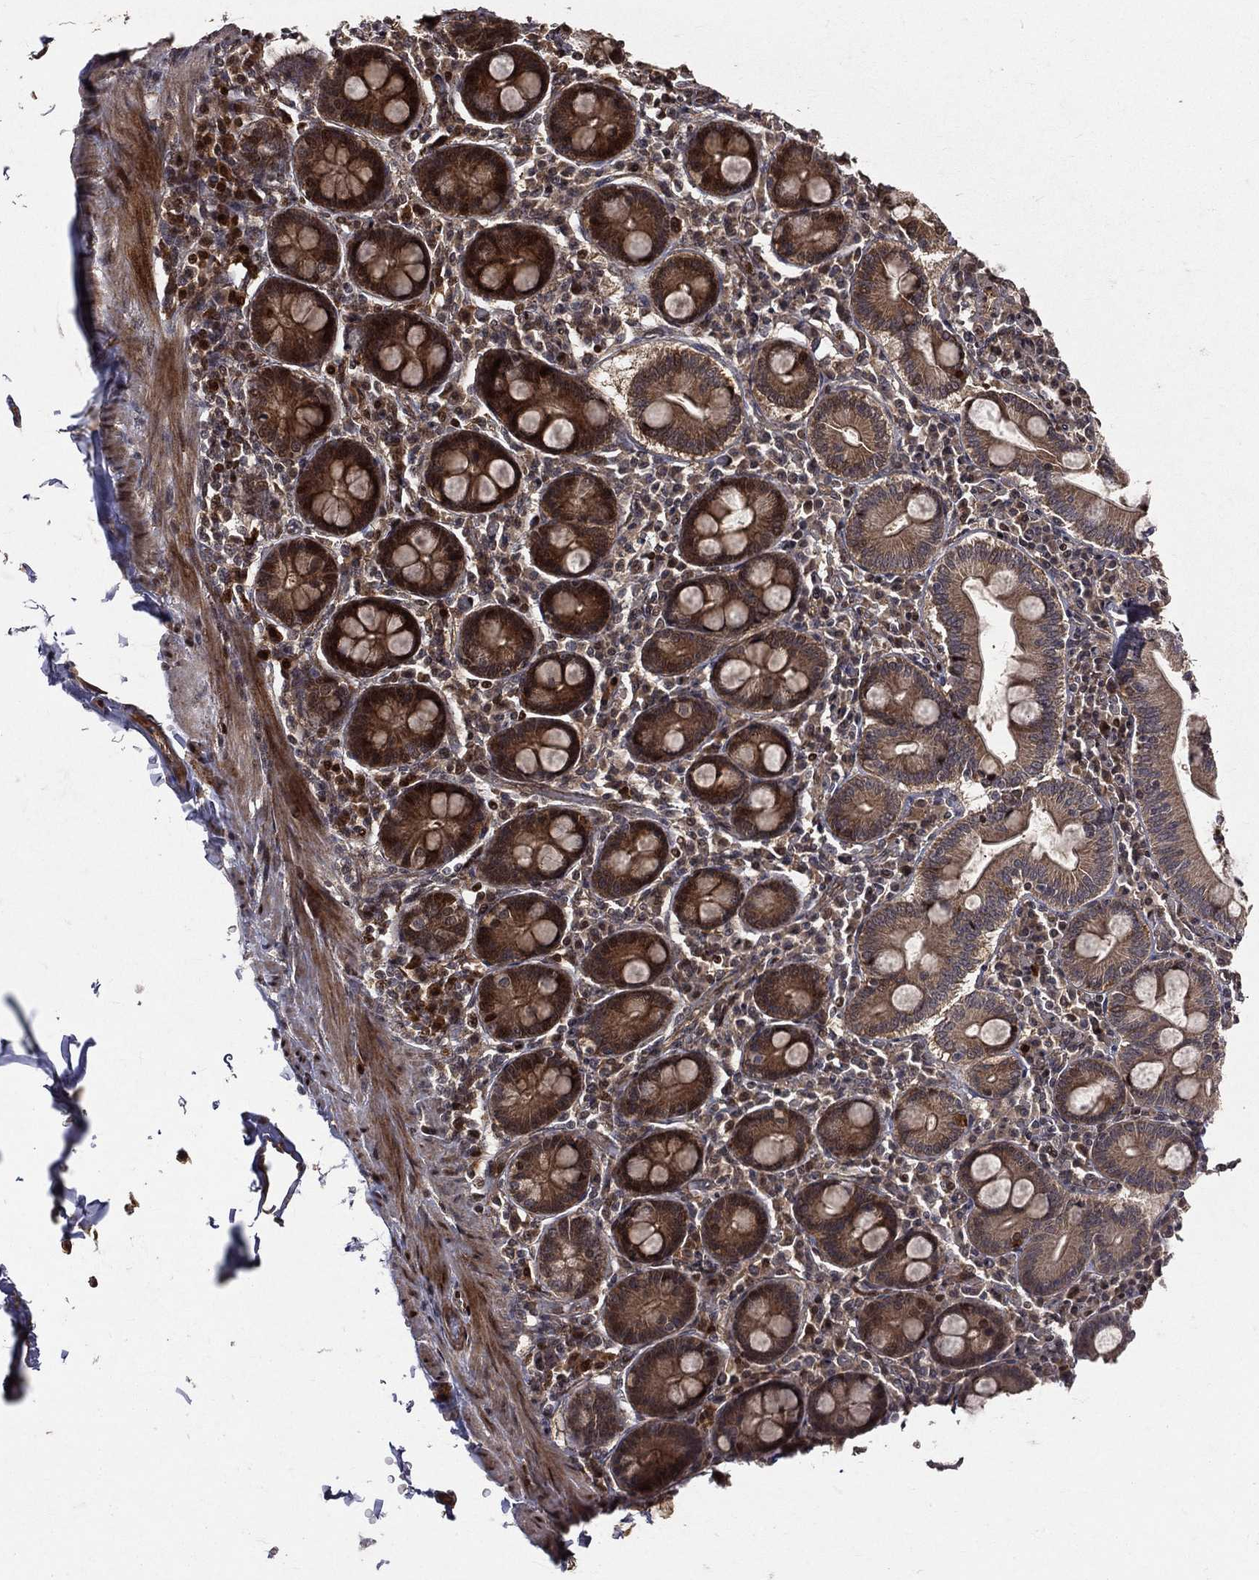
{"staining": {"intensity": "strong", "quantity": ">75%", "location": "nuclear"}, "tissue": "soft tissue", "cell_type": "Fibroblasts", "image_type": "normal", "snomed": [{"axis": "morphology", "description": "Normal tissue, NOS"}, {"axis": "topography", "description": "Smooth muscle"}, {"axis": "topography", "description": "Duodenum"}, {"axis": "topography", "description": "Peripheral nerve tissue"}], "caption": "The image demonstrates a brown stain indicating the presence of a protein in the nuclear of fibroblasts in soft tissue. Using DAB (brown) and hematoxylin (blue) stains, captured at high magnification using brightfield microscopy.", "gene": "MAPK1", "patient": {"sex": "female", "age": 61}}